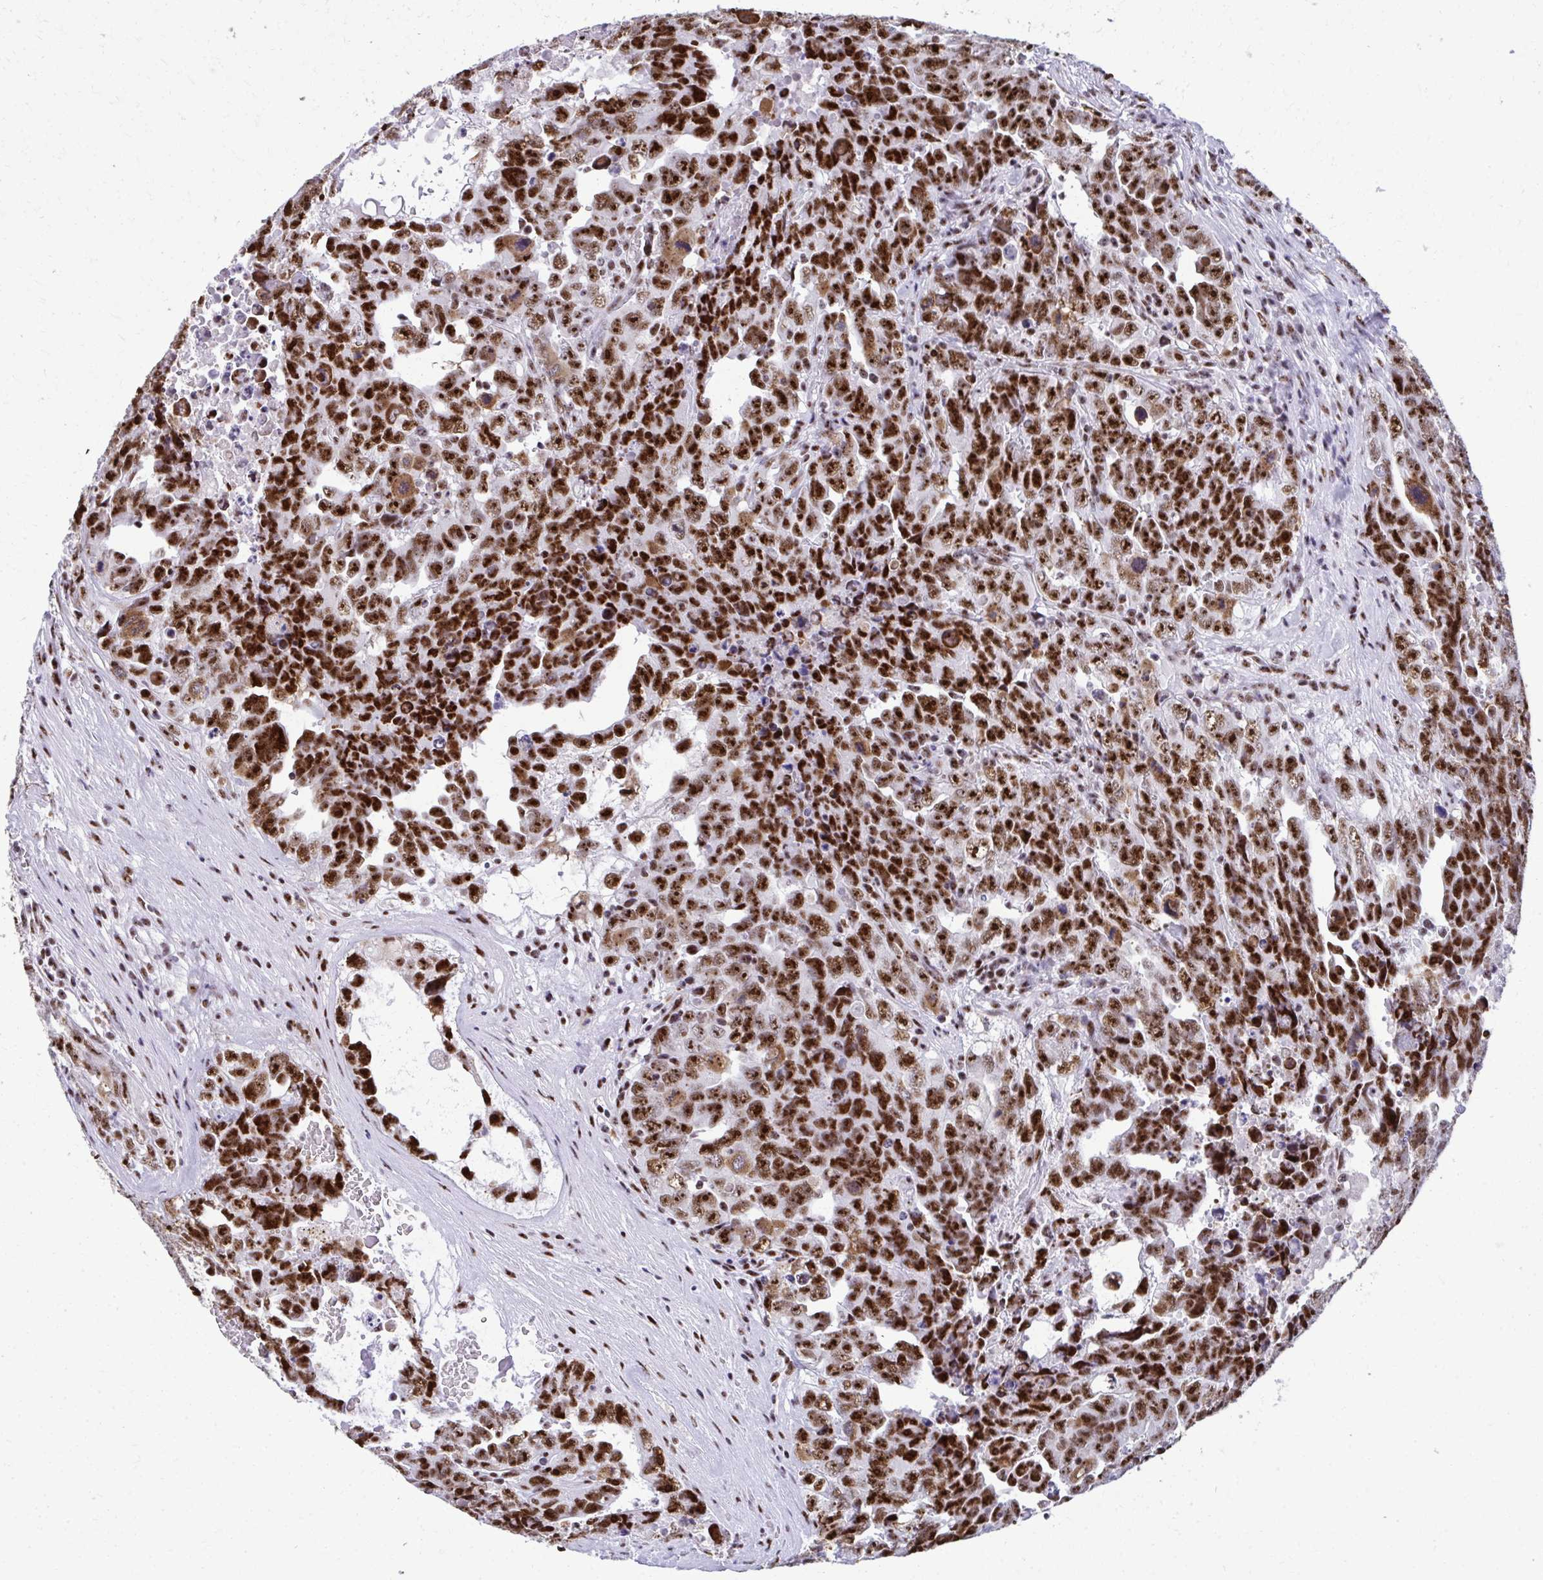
{"staining": {"intensity": "strong", "quantity": ">75%", "location": "nuclear"}, "tissue": "testis cancer", "cell_type": "Tumor cells", "image_type": "cancer", "snomed": [{"axis": "morphology", "description": "Carcinoma, Embryonal, NOS"}, {"axis": "topography", "description": "Testis"}], "caption": "This photomicrograph exhibits IHC staining of testis embryonal carcinoma, with high strong nuclear staining in about >75% of tumor cells.", "gene": "PELP1", "patient": {"sex": "male", "age": 24}}